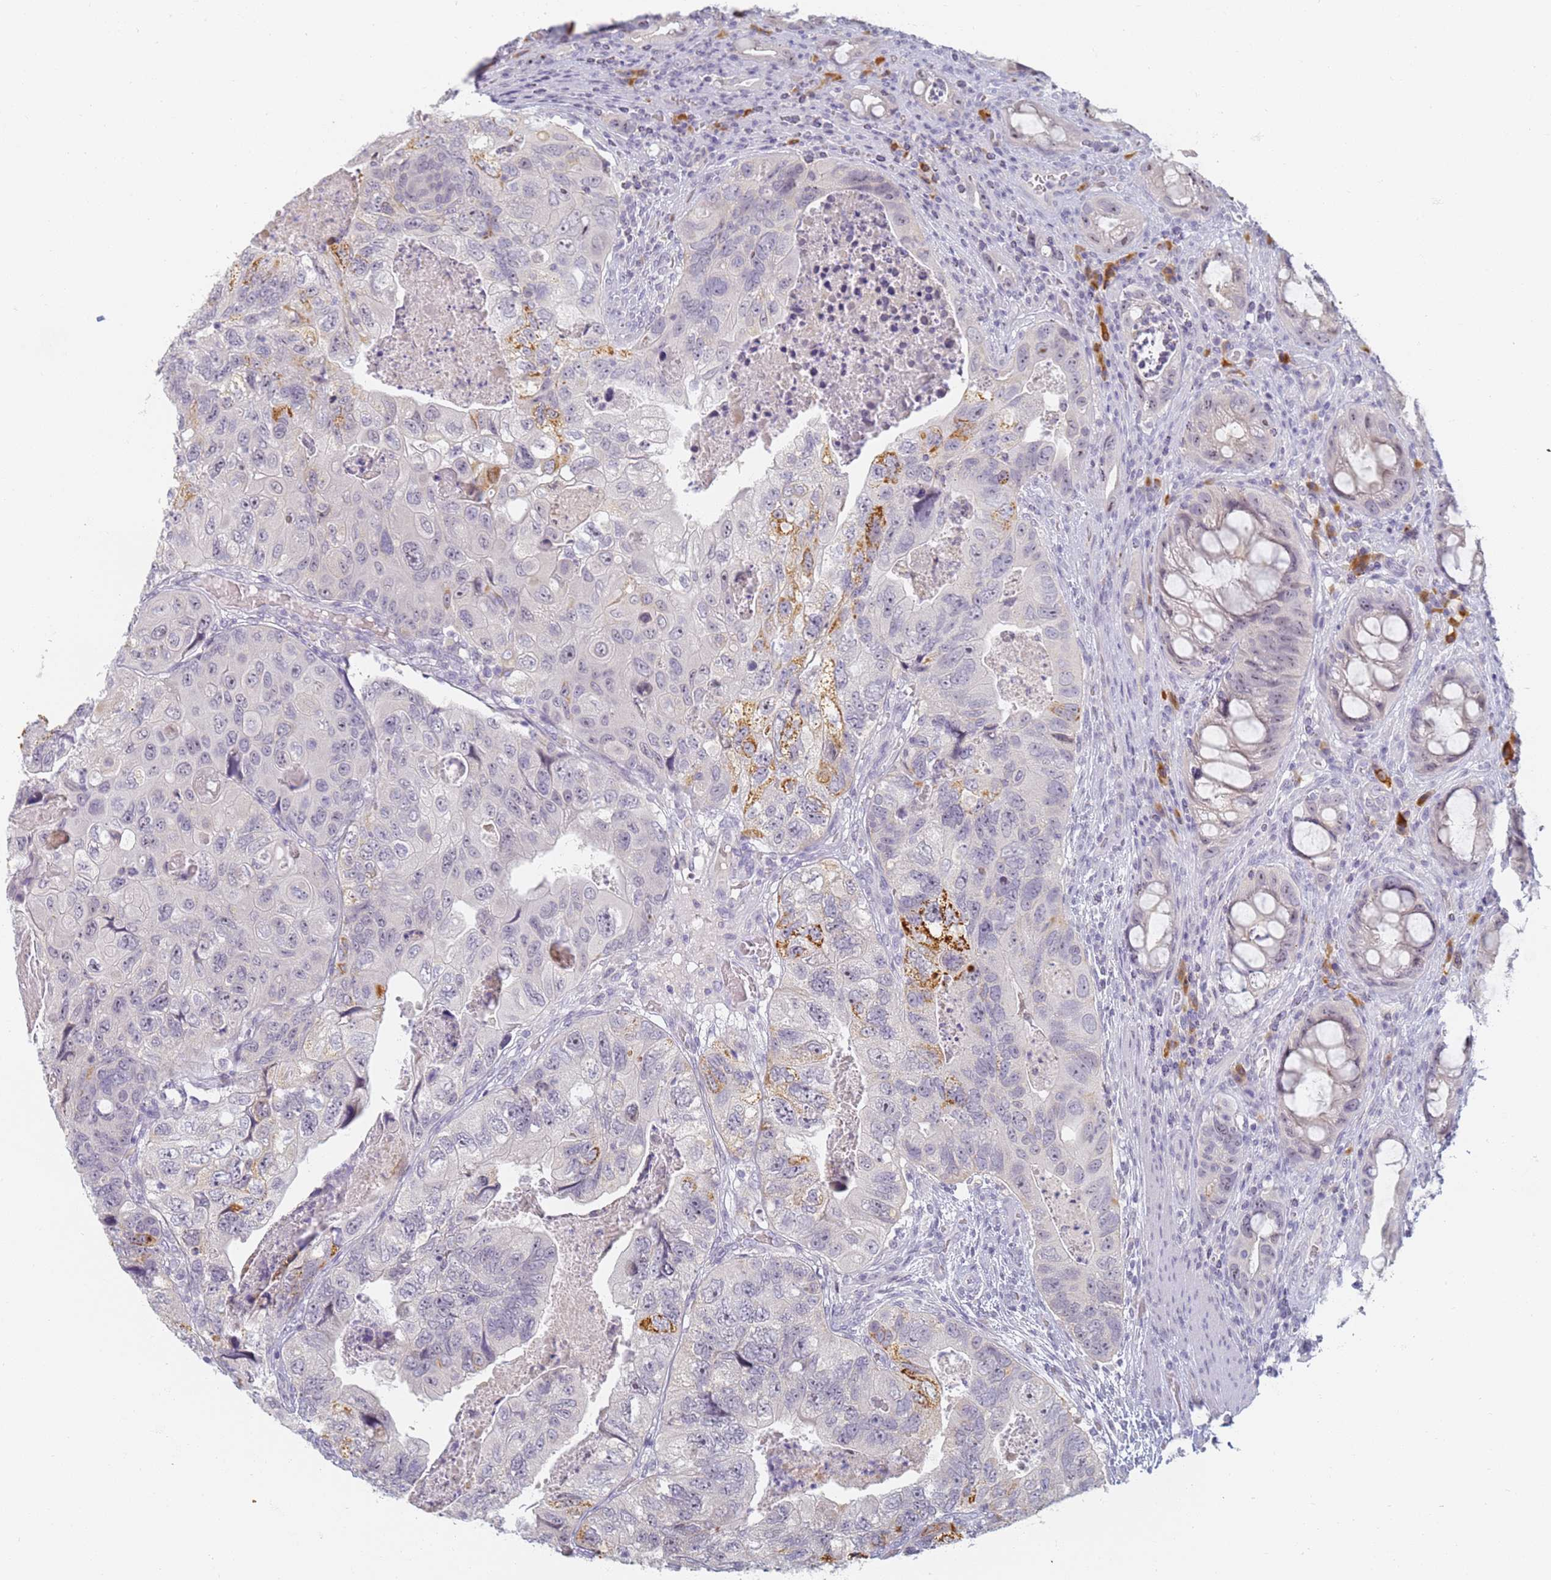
{"staining": {"intensity": "negative", "quantity": "none", "location": "none"}, "tissue": "colorectal cancer", "cell_type": "Tumor cells", "image_type": "cancer", "snomed": [{"axis": "morphology", "description": "Adenocarcinoma, NOS"}, {"axis": "topography", "description": "Rectum"}], "caption": "Colorectal cancer was stained to show a protein in brown. There is no significant expression in tumor cells. (DAB immunohistochemistry (IHC) with hematoxylin counter stain).", "gene": "SLC38A9", "patient": {"sex": "male", "age": 63}}